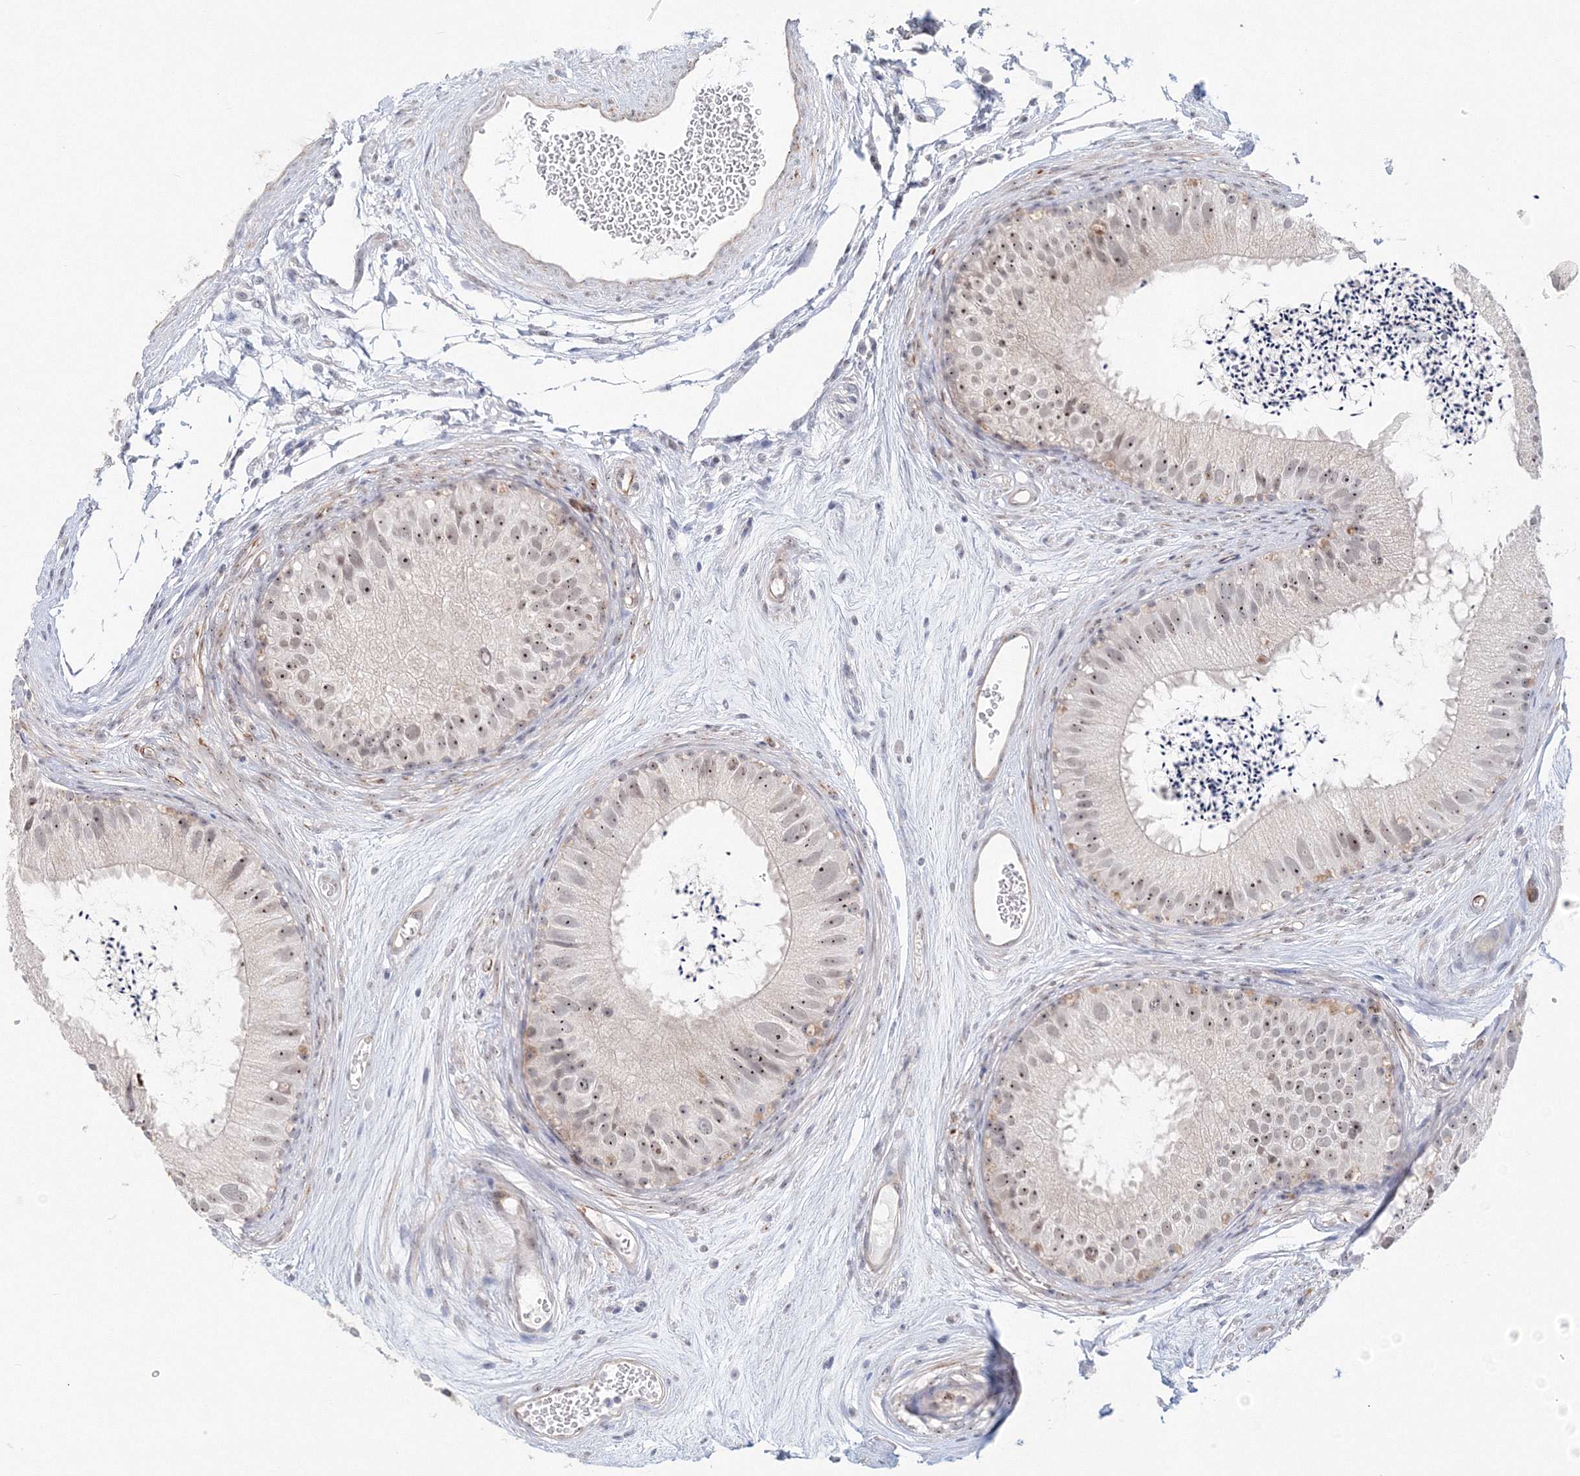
{"staining": {"intensity": "moderate", "quantity": "25%-75%", "location": "nuclear"}, "tissue": "epididymis", "cell_type": "Glandular cells", "image_type": "normal", "snomed": [{"axis": "morphology", "description": "Normal tissue, NOS"}, {"axis": "topography", "description": "Epididymis"}], "caption": "Immunohistochemistry (IHC) micrograph of benign epididymis: human epididymis stained using IHC shows medium levels of moderate protein expression localized specifically in the nuclear of glandular cells, appearing as a nuclear brown color.", "gene": "SIRT7", "patient": {"sex": "male", "age": 77}}